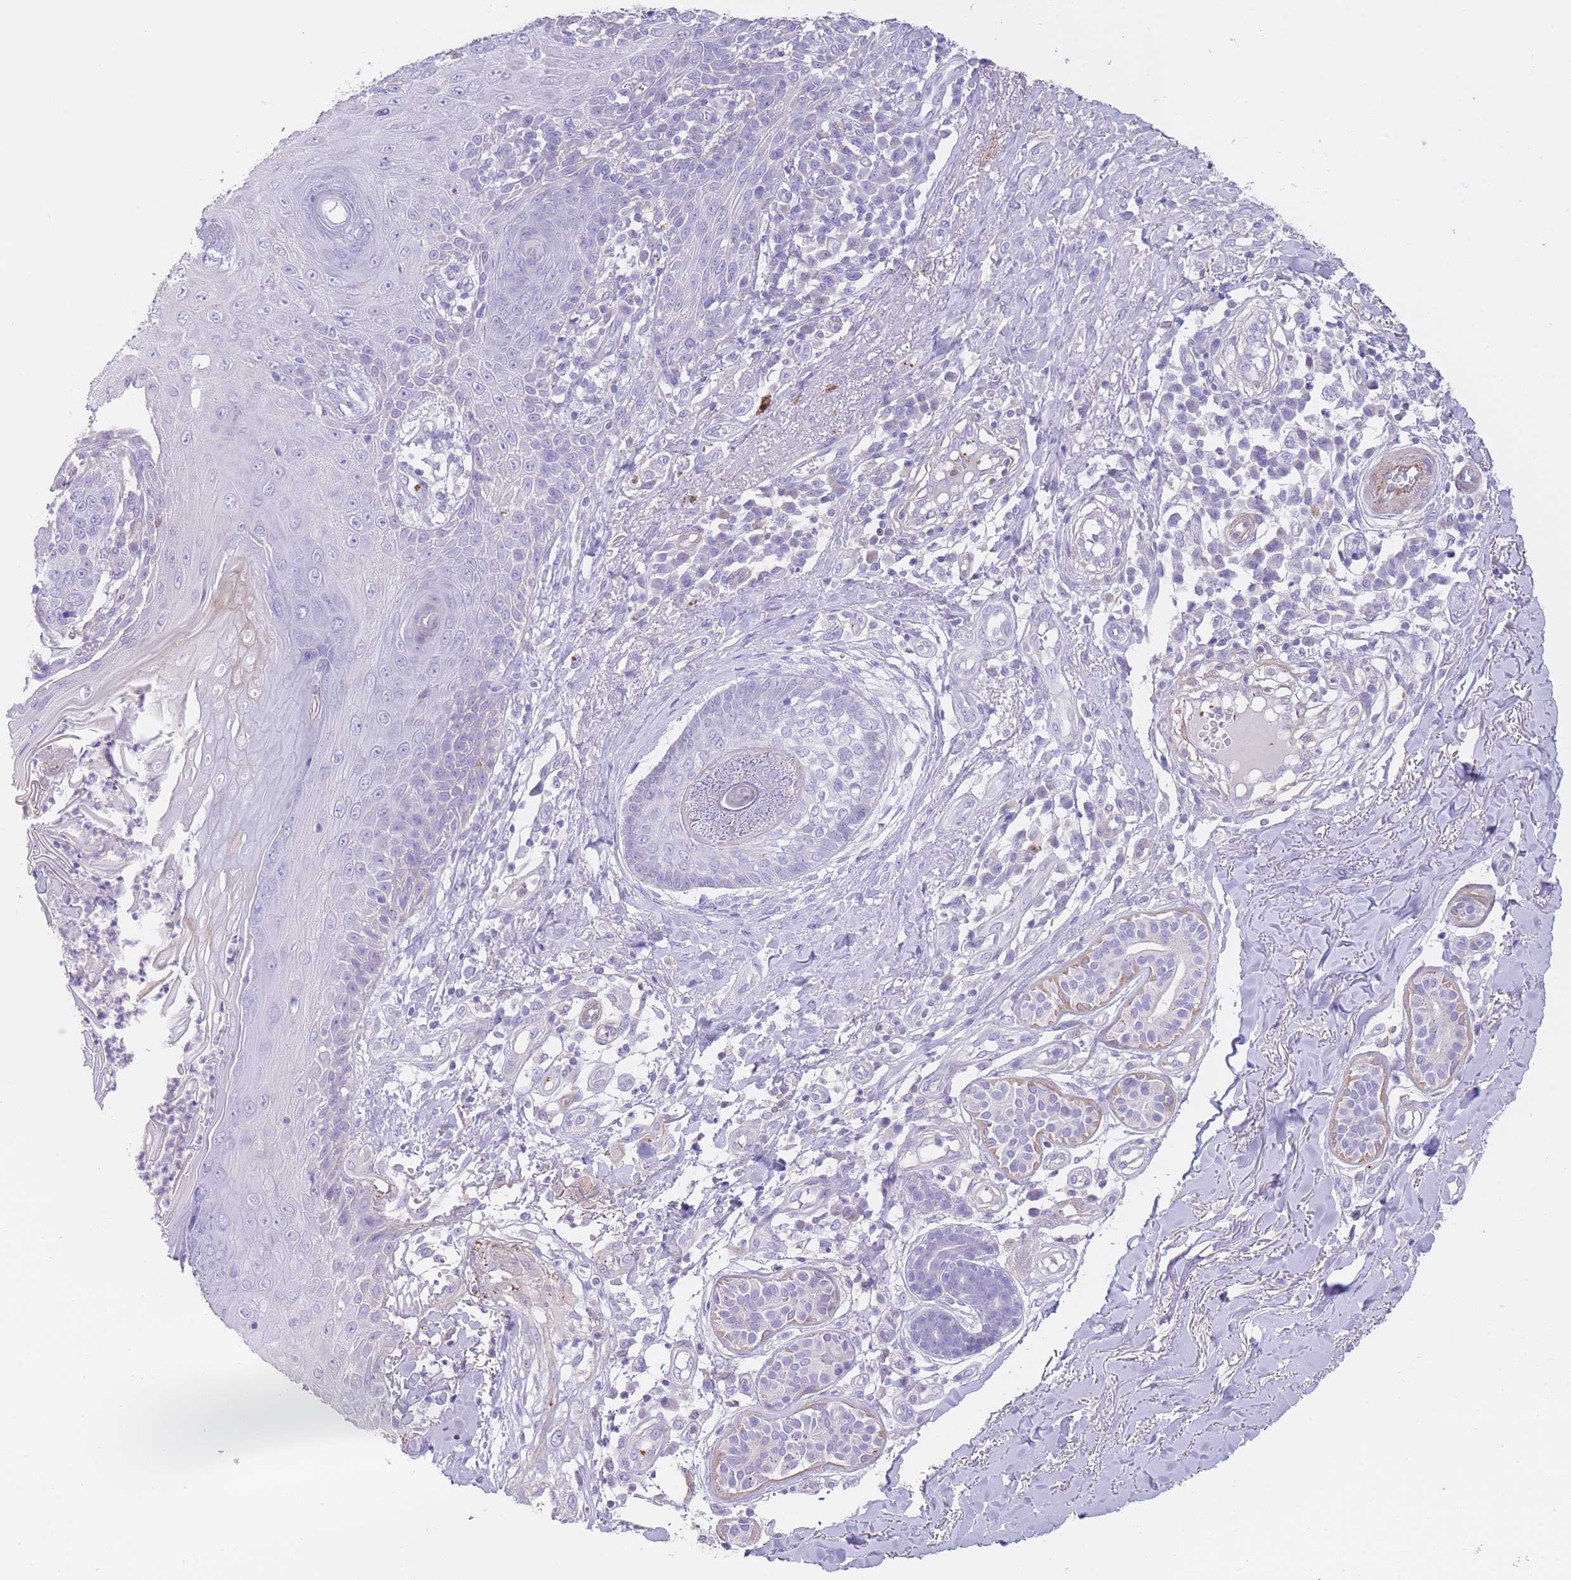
{"staining": {"intensity": "negative", "quantity": "none", "location": "none"}, "tissue": "skin cancer", "cell_type": "Tumor cells", "image_type": "cancer", "snomed": [{"axis": "morphology", "description": "Squamous cell carcinoma, NOS"}, {"axis": "topography", "description": "Skin"}], "caption": "Immunohistochemistry (IHC) photomicrograph of neoplastic tissue: skin cancer (squamous cell carcinoma) stained with DAB (3,3'-diaminobenzidine) reveals no significant protein staining in tumor cells.", "gene": "LDB3", "patient": {"sex": "male", "age": 71}}